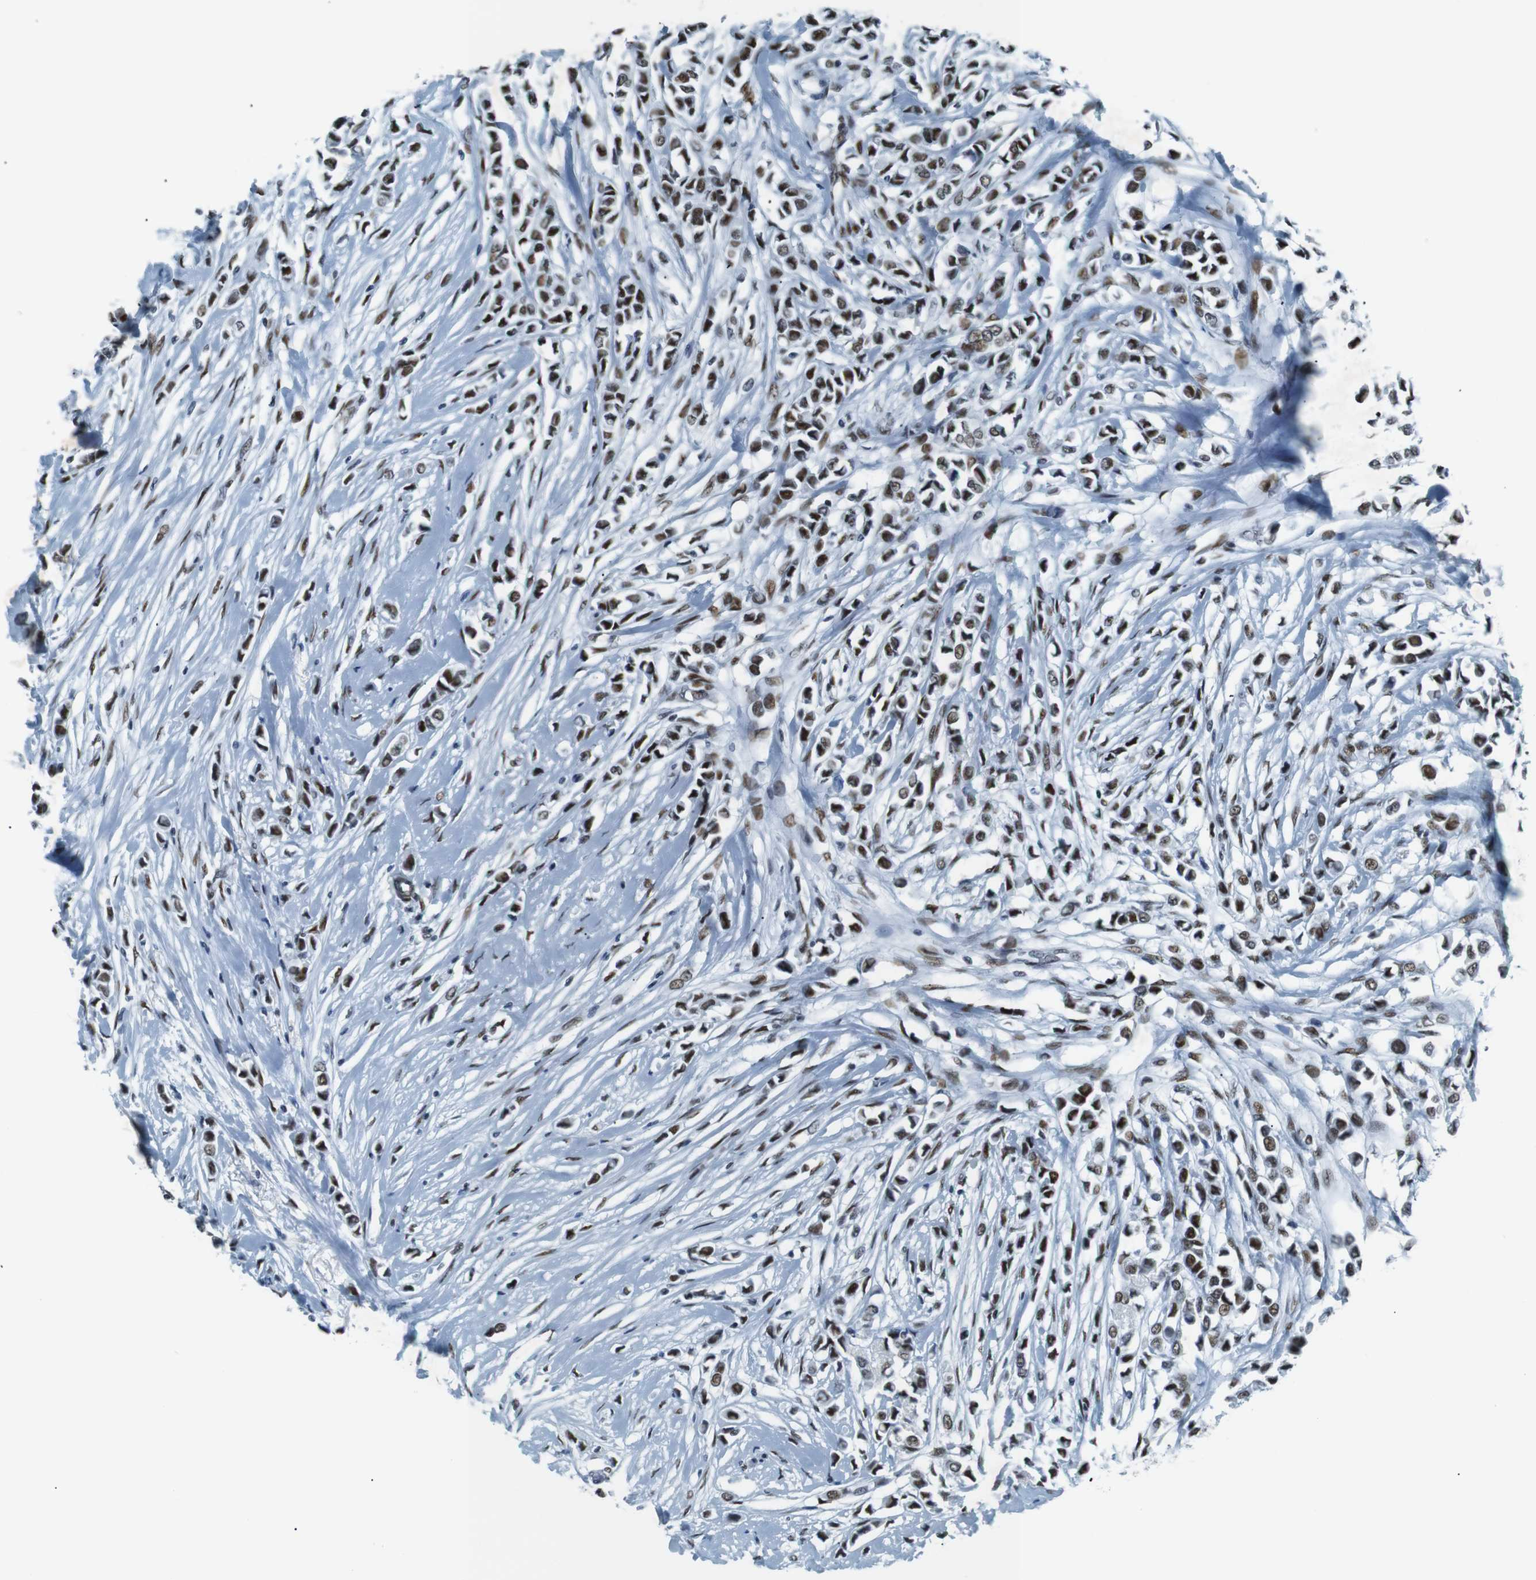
{"staining": {"intensity": "moderate", "quantity": ">75%", "location": "nuclear"}, "tissue": "breast cancer", "cell_type": "Tumor cells", "image_type": "cancer", "snomed": [{"axis": "morphology", "description": "Lobular carcinoma"}, {"axis": "topography", "description": "Breast"}], "caption": "Brown immunohistochemical staining in lobular carcinoma (breast) shows moderate nuclear expression in approximately >75% of tumor cells.", "gene": "HEXIM1", "patient": {"sex": "female", "age": 51}}